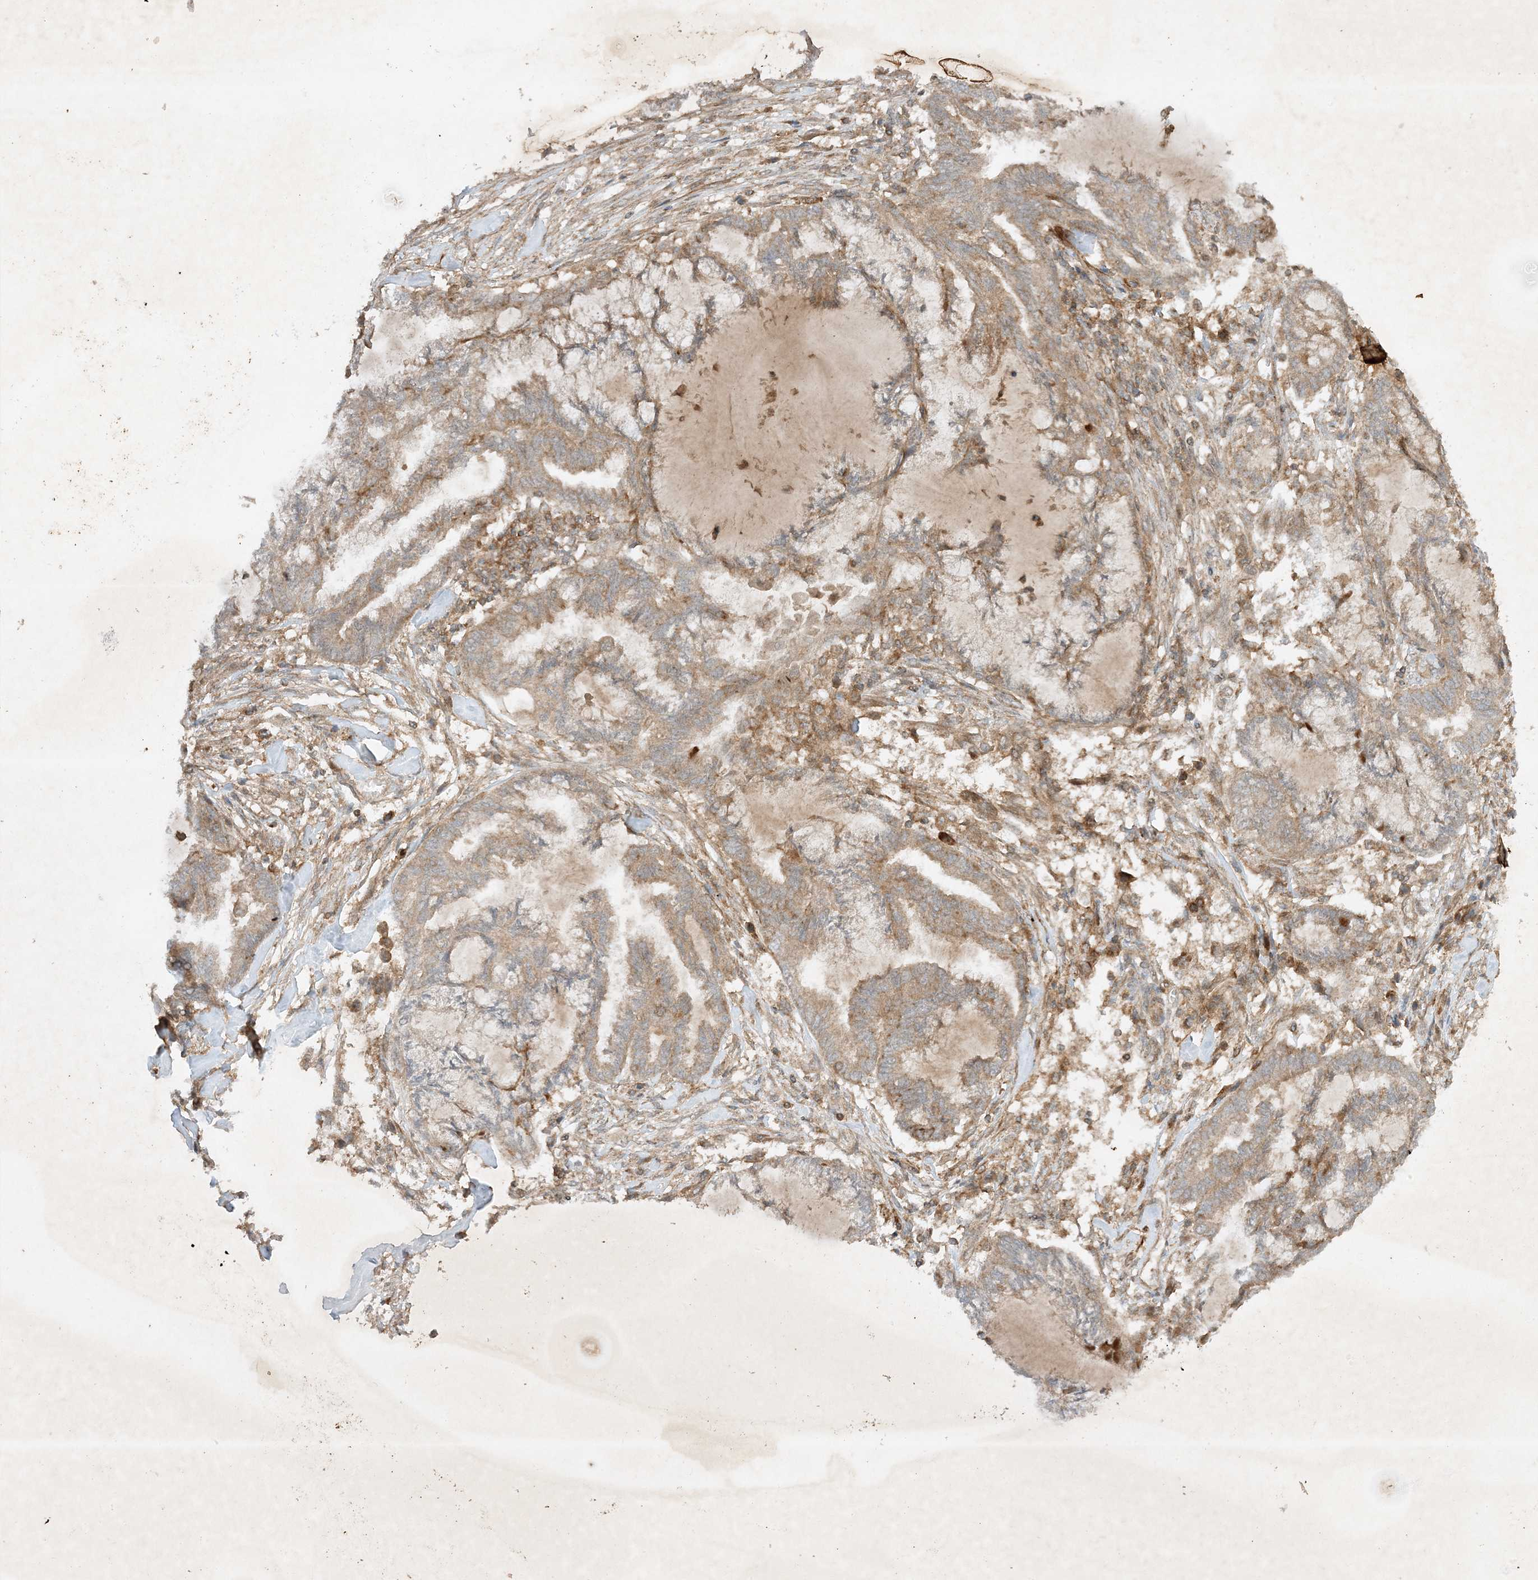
{"staining": {"intensity": "weak", "quantity": ">75%", "location": "cytoplasmic/membranous"}, "tissue": "endometrial cancer", "cell_type": "Tumor cells", "image_type": "cancer", "snomed": [{"axis": "morphology", "description": "Adenocarcinoma, NOS"}, {"axis": "topography", "description": "Endometrium"}], "caption": "Immunohistochemical staining of endometrial cancer displays low levels of weak cytoplasmic/membranous protein expression in about >75% of tumor cells.", "gene": "XRN1", "patient": {"sex": "female", "age": 86}}